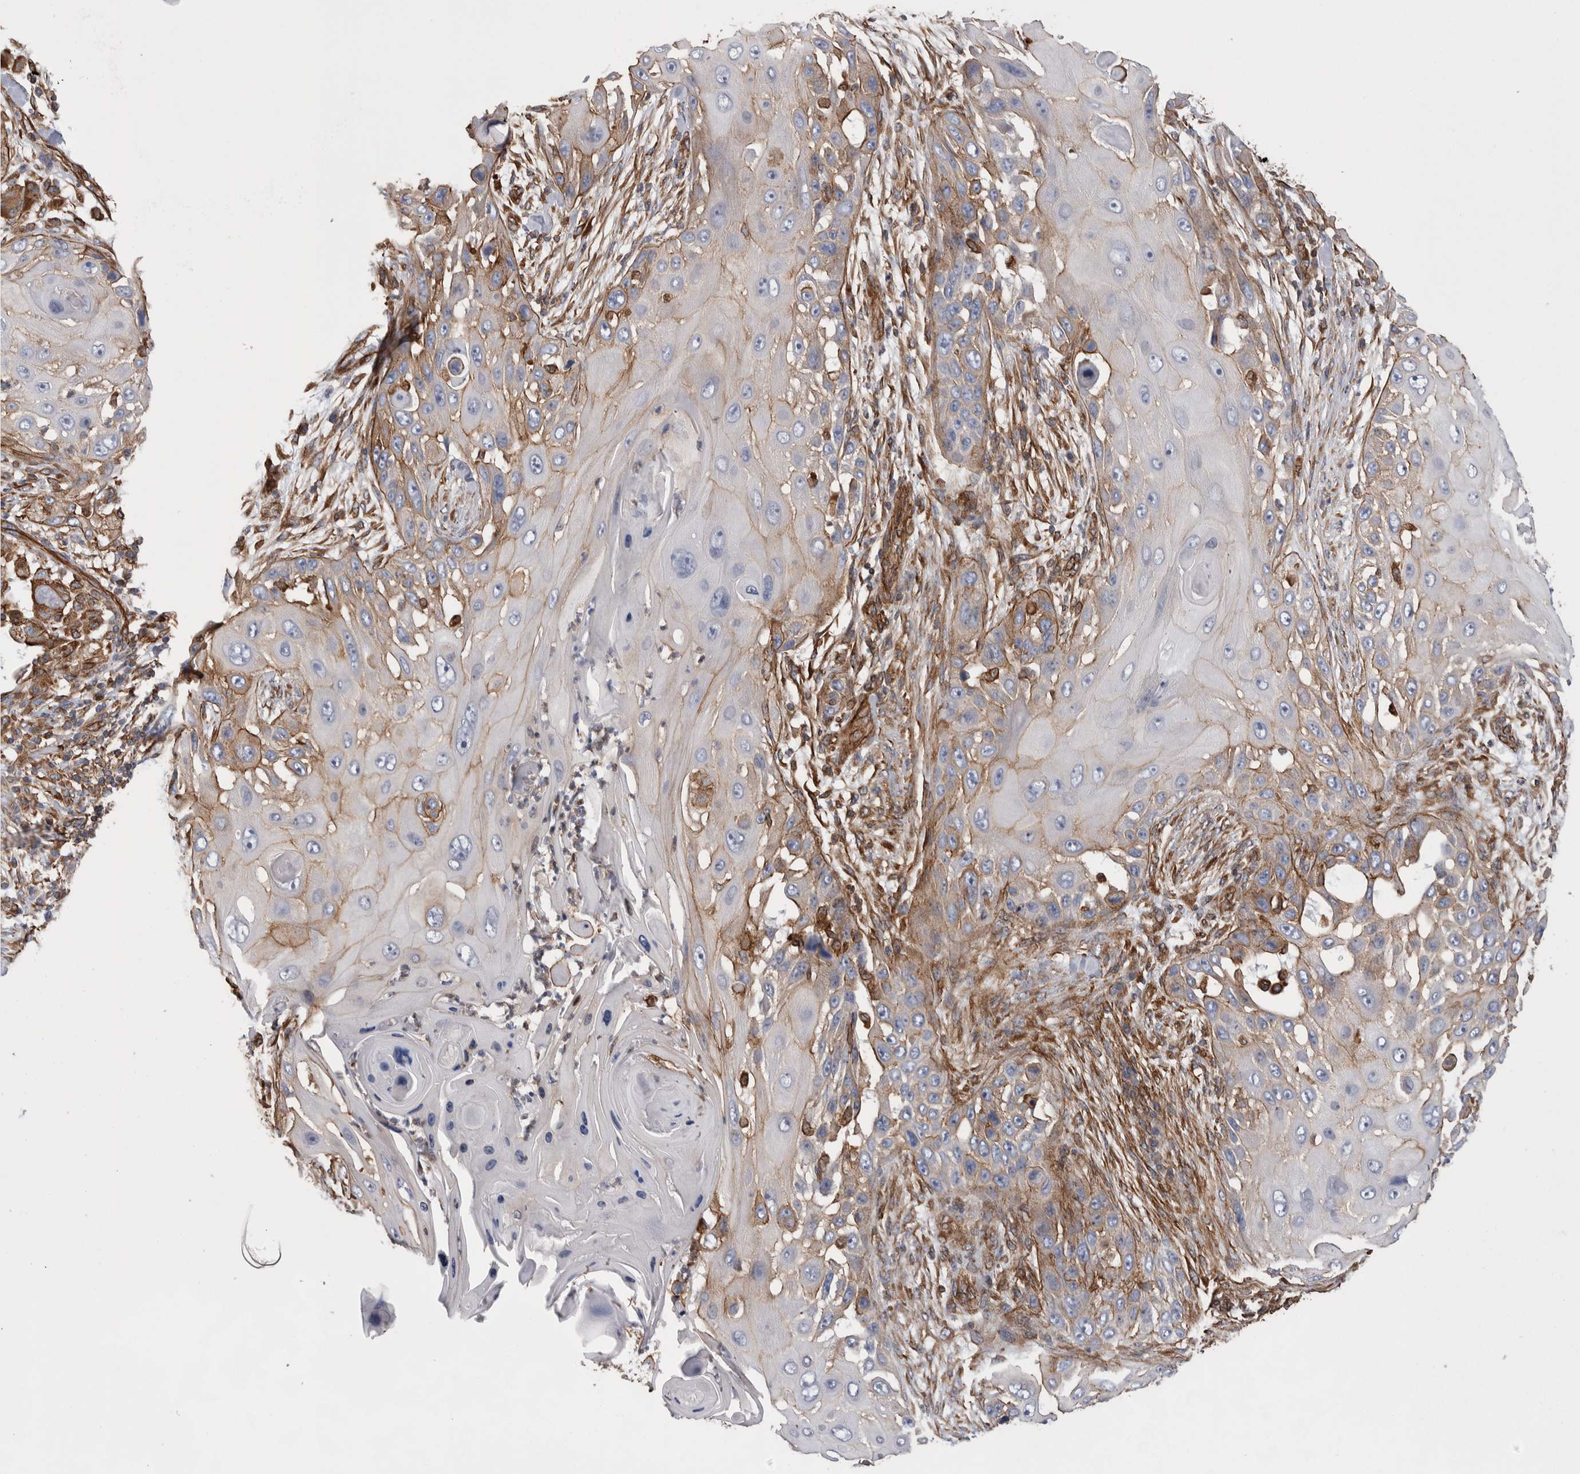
{"staining": {"intensity": "strong", "quantity": "25%-75%", "location": "cytoplasmic/membranous"}, "tissue": "skin cancer", "cell_type": "Tumor cells", "image_type": "cancer", "snomed": [{"axis": "morphology", "description": "Squamous cell carcinoma, NOS"}, {"axis": "topography", "description": "Skin"}], "caption": "Immunohistochemistry (IHC) (DAB (3,3'-diaminobenzidine)) staining of human skin squamous cell carcinoma exhibits strong cytoplasmic/membranous protein staining in approximately 25%-75% of tumor cells.", "gene": "KIF12", "patient": {"sex": "female", "age": 44}}